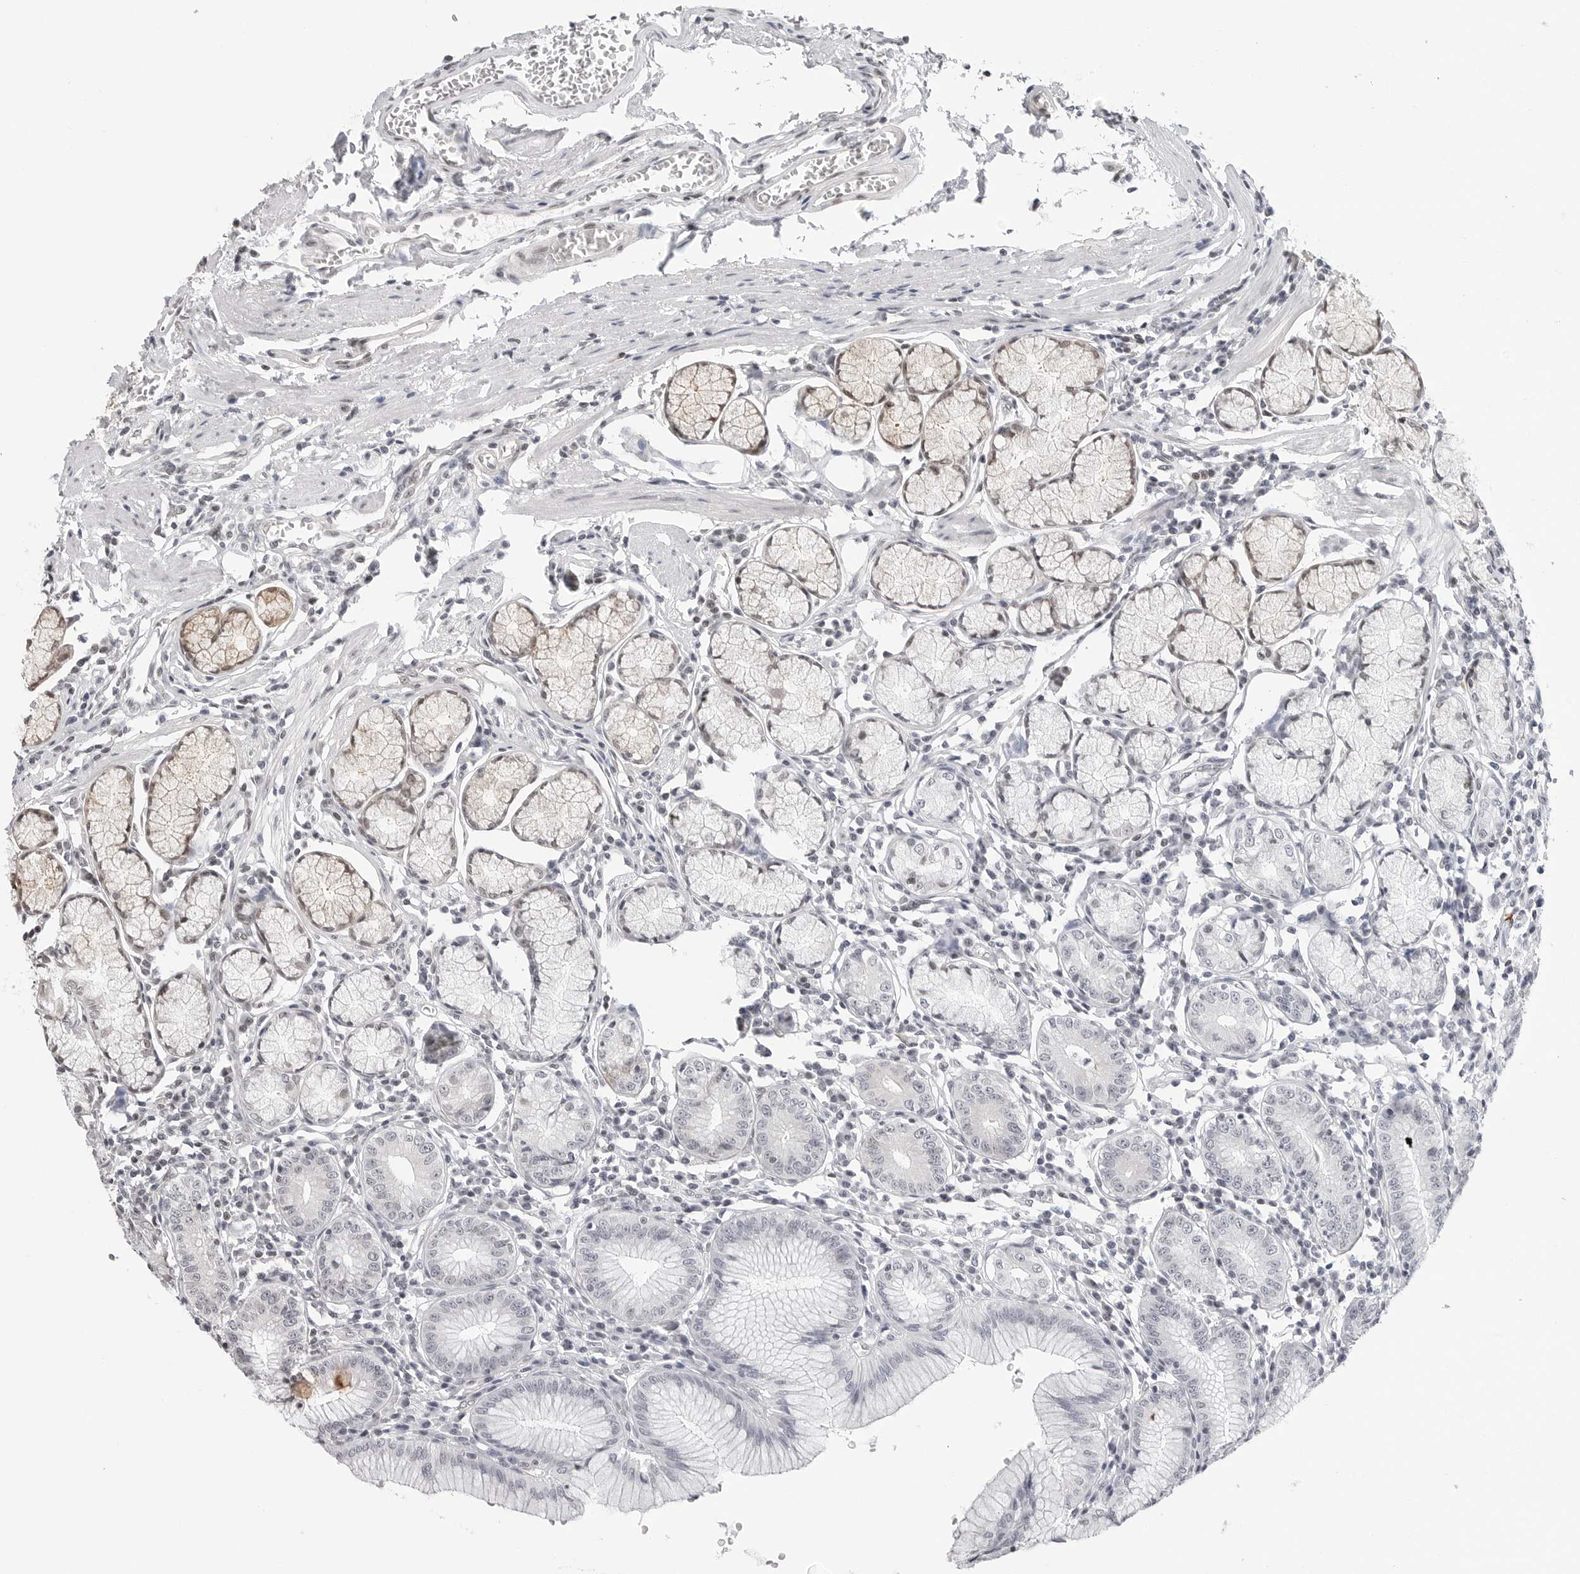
{"staining": {"intensity": "moderate", "quantity": "<25%", "location": "cytoplasmic/membranous,nuclear"}, "tissue": "stomach", "cell_type": "Glandular cells", "image_type": "normal", "snomed": [{"axis": "morphology", "description": "Normal tissue, NOS"}, {"axis": "topography", "description": "Stomach"}], "caption": "Immunohistochemistry (IHC) staining of normal stomach, which demonstrates low levels of moderate cytoplasmic/membranous,nuclear expression in about <25% of glandular cells indicating moderate cytoplasmic/membranous,nuclear protein staining. The staining was performed using DAB (brown) for protein detection and nuclei were counterstained in hematoxylin (blue).", "gene": "C8orf33", "patient": {"sex": "male", "age": 55}}